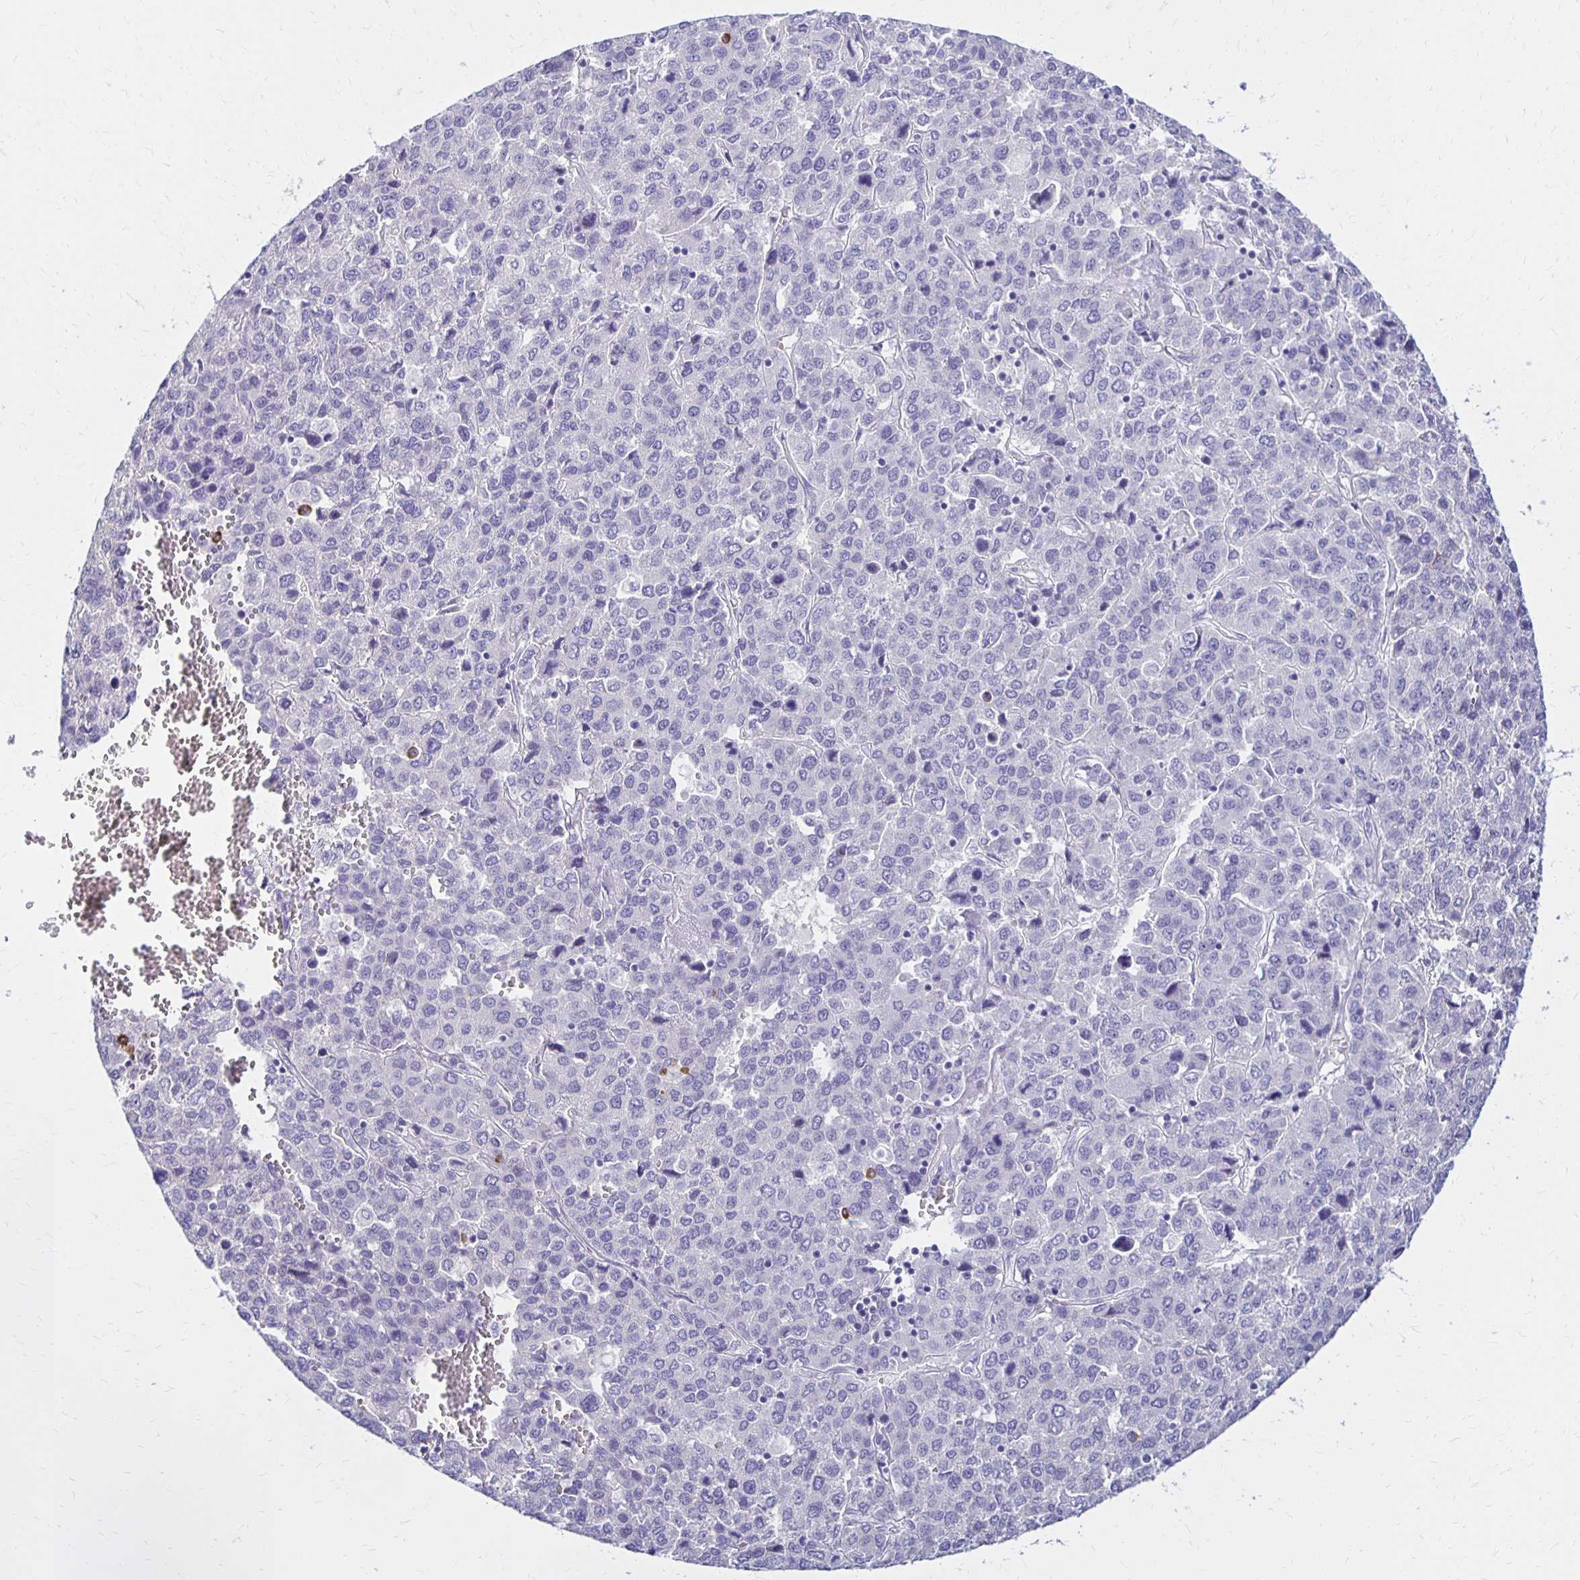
{"staining": {"intensity": "negative", "quantity": "none", "location": "none"}, "tissue": "liver cancer", "cell_type": "Tumor cells", "image_type": "cancer", "snomed": [{"axis": "morphology", "description": "Carcinoma, Hepatocellular, NOS"}, {"axis": "topography", "description": "Liver"}], "caption": "A histopathology image of human liver hepatocellular carcinoma is negative for staining in tumor cells.", "gene": "FNTB", "patient": {"sex": "male", "age": 69}}